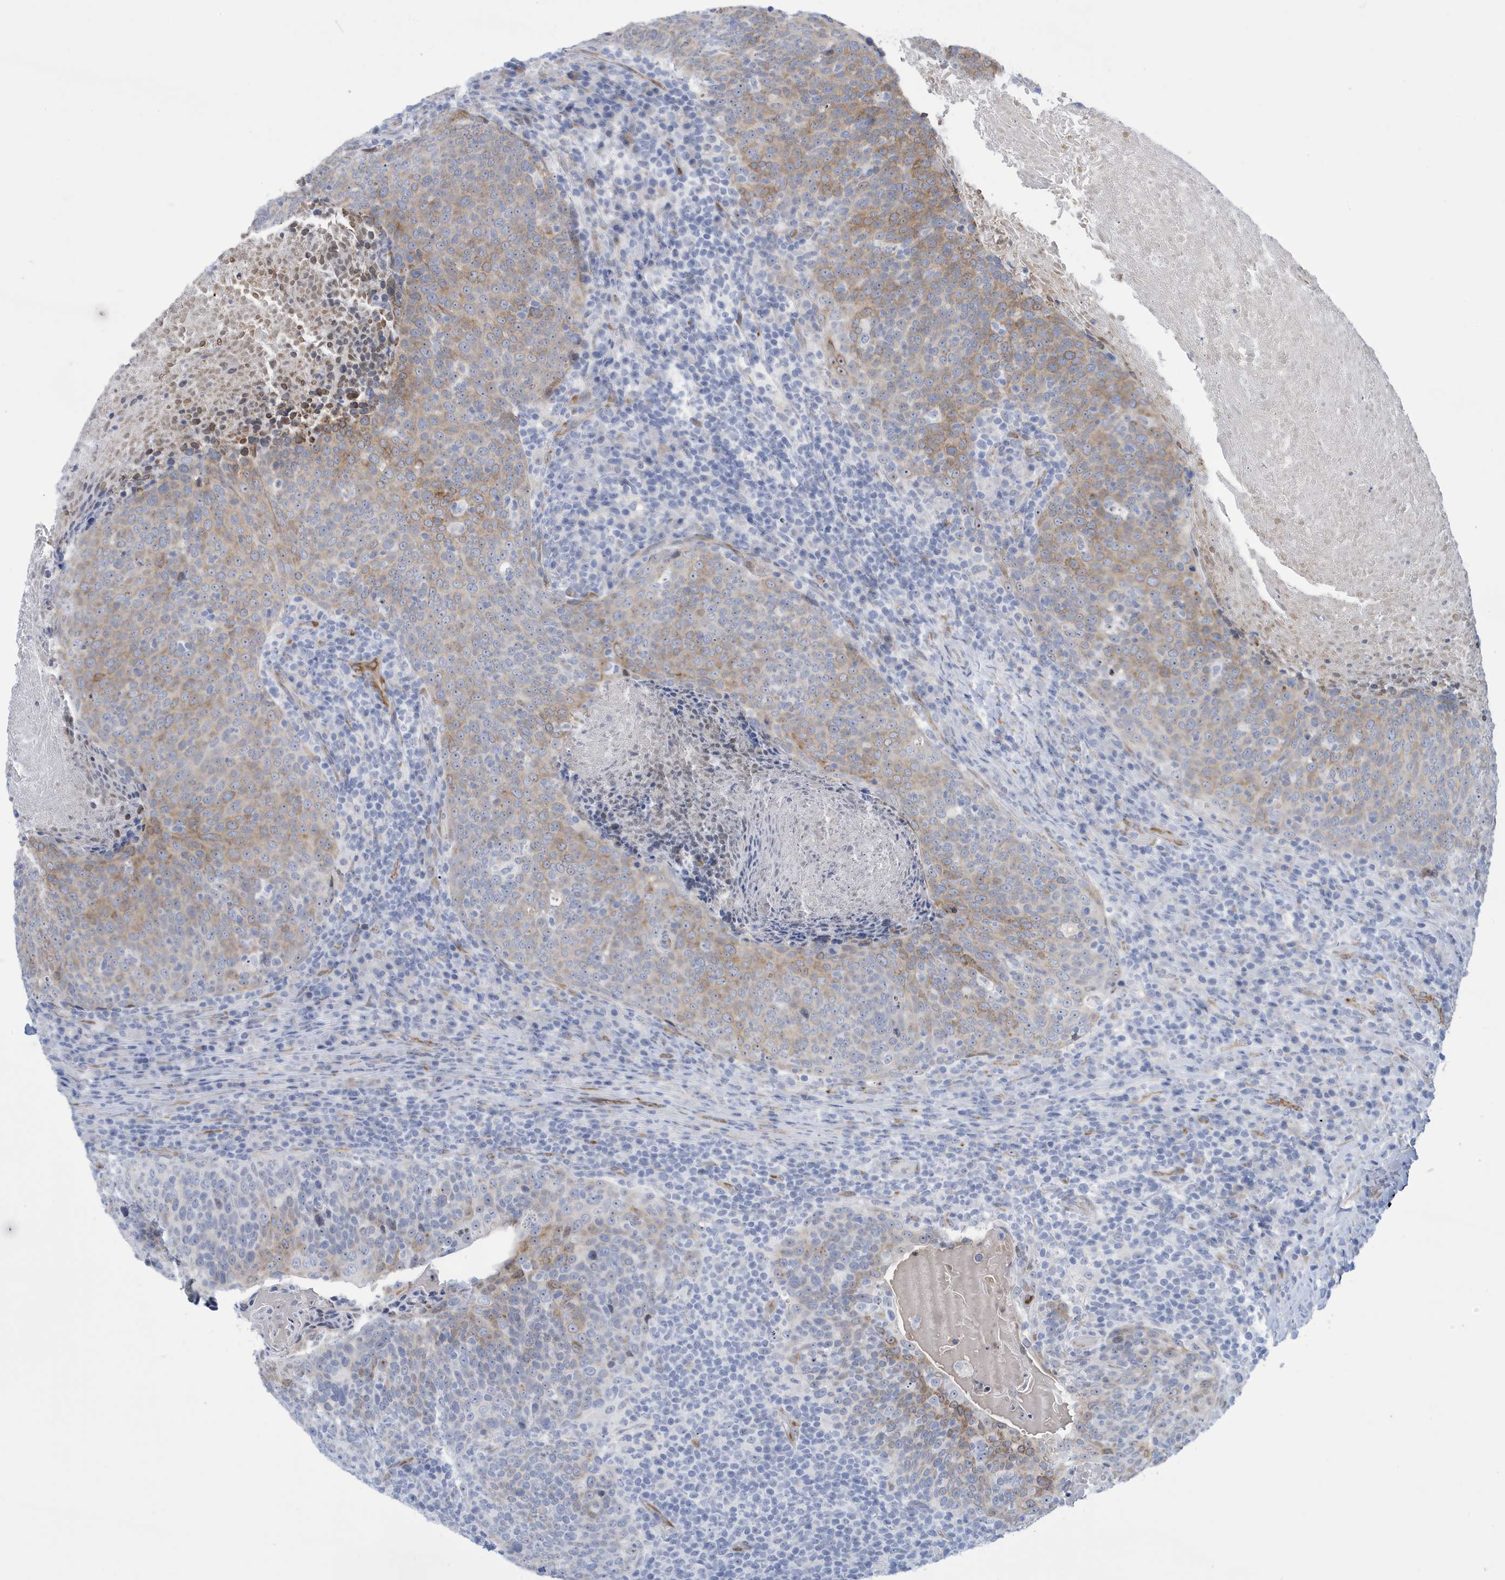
{"staining": {"intensity": "moderate", "quantity": "25%-75%", "location": "cytoplasmic/membranous"}, "tissue": "head and neck cancer", "cell_type": "Tumor cells", "image_type": "cancer", "snomed": [{"axis": "morphology", "description": "Squamous cell carcinoma, NOS"}, {"axis": "morphology", "description": "Squamous cell carcinoma, metastatic, NOS"}, {"axis": "topography", "description": "Lymph node"}, {"axis": "topography", "description": "Head-Neck"}], "caption": "Protein expression analysis of head and neck cancer (metastatic squamous cell carcinoma) exhibits moderate cytoplasmic/membranous expression in about 25%-75% of tumor cells.", "gene": "SEMA3F", "patient": {"sex": "male", "age": 62}}